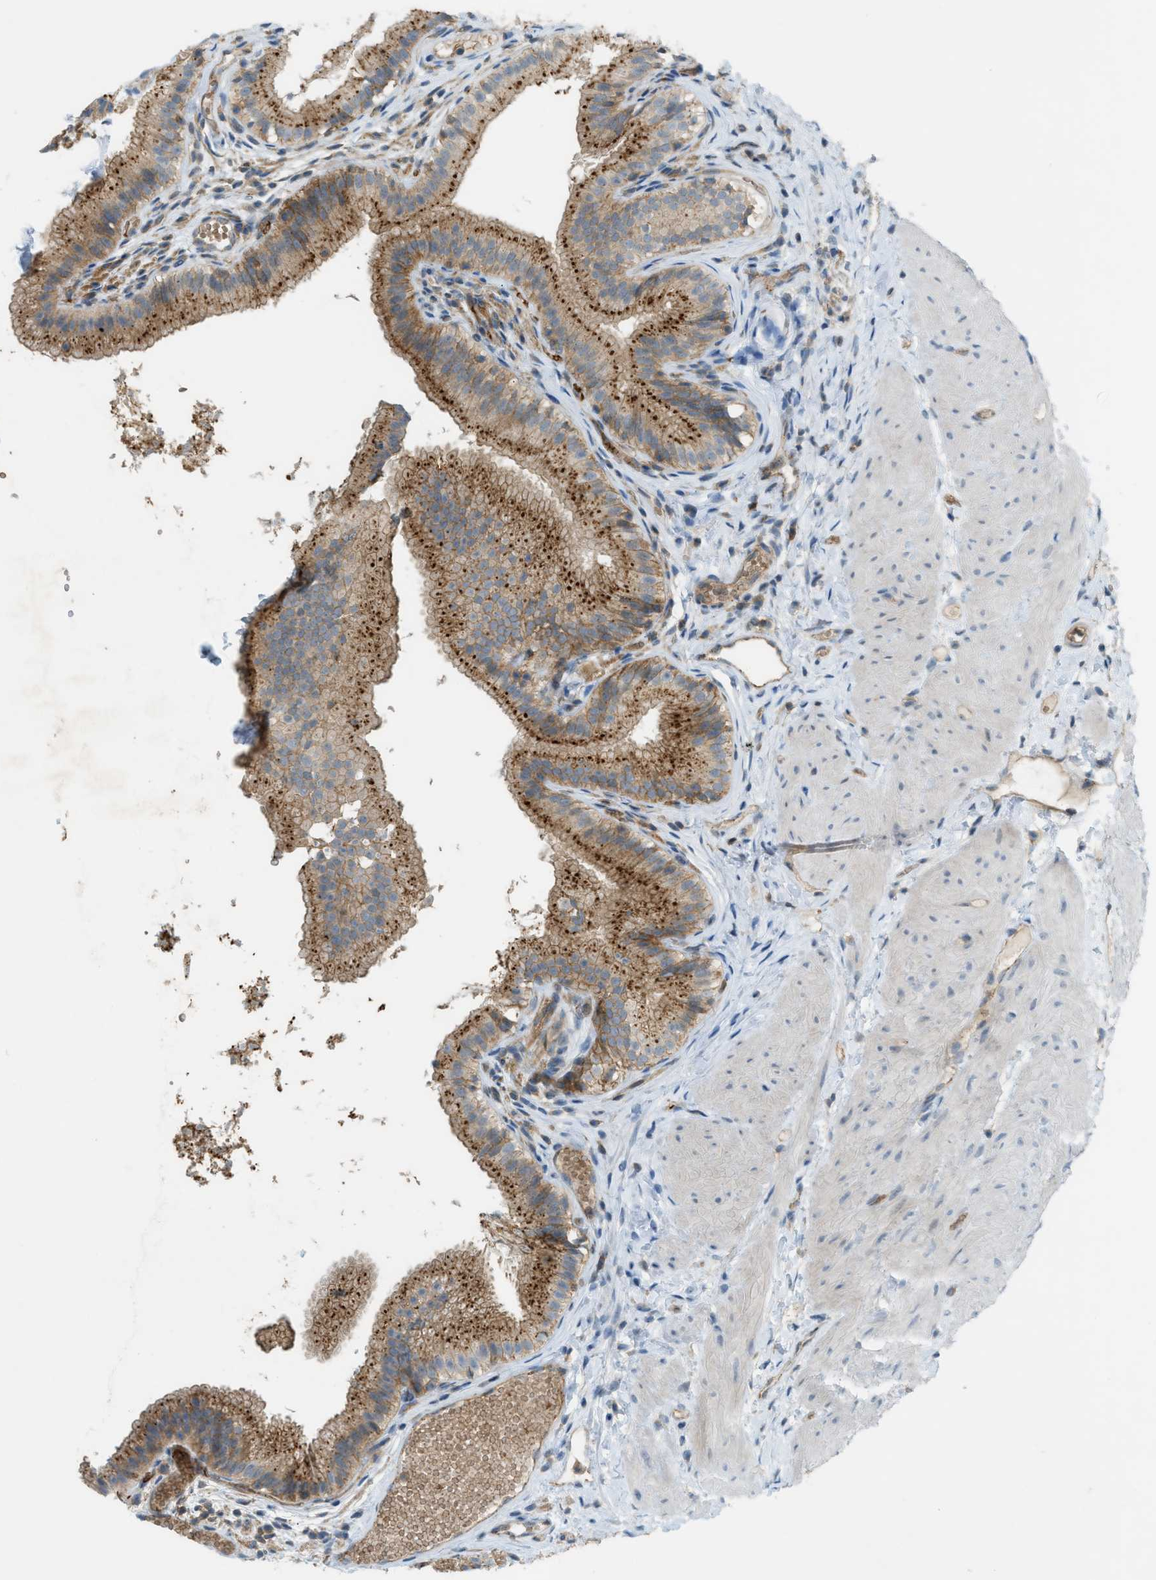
{"staining": {"intensity": "strong", "quantity": ">75%", "location": "cytoplasmic/membranous"}, "tissue": "gallbladder", "cell_type": "Glandular cells", "image_type": "normal", "snomed": [{"axis": "morphology", "description": "Normal tissue, NOS"}, {"axis": "topography", "description": "Gallbladder"}], "caption": "A high amount of strong cytoplasmic/membranous staining is present in about >75% of glandular cells in normal gallbladder.", "gene": "GRK6", "patient": {"sex": "female", "age": 26}}